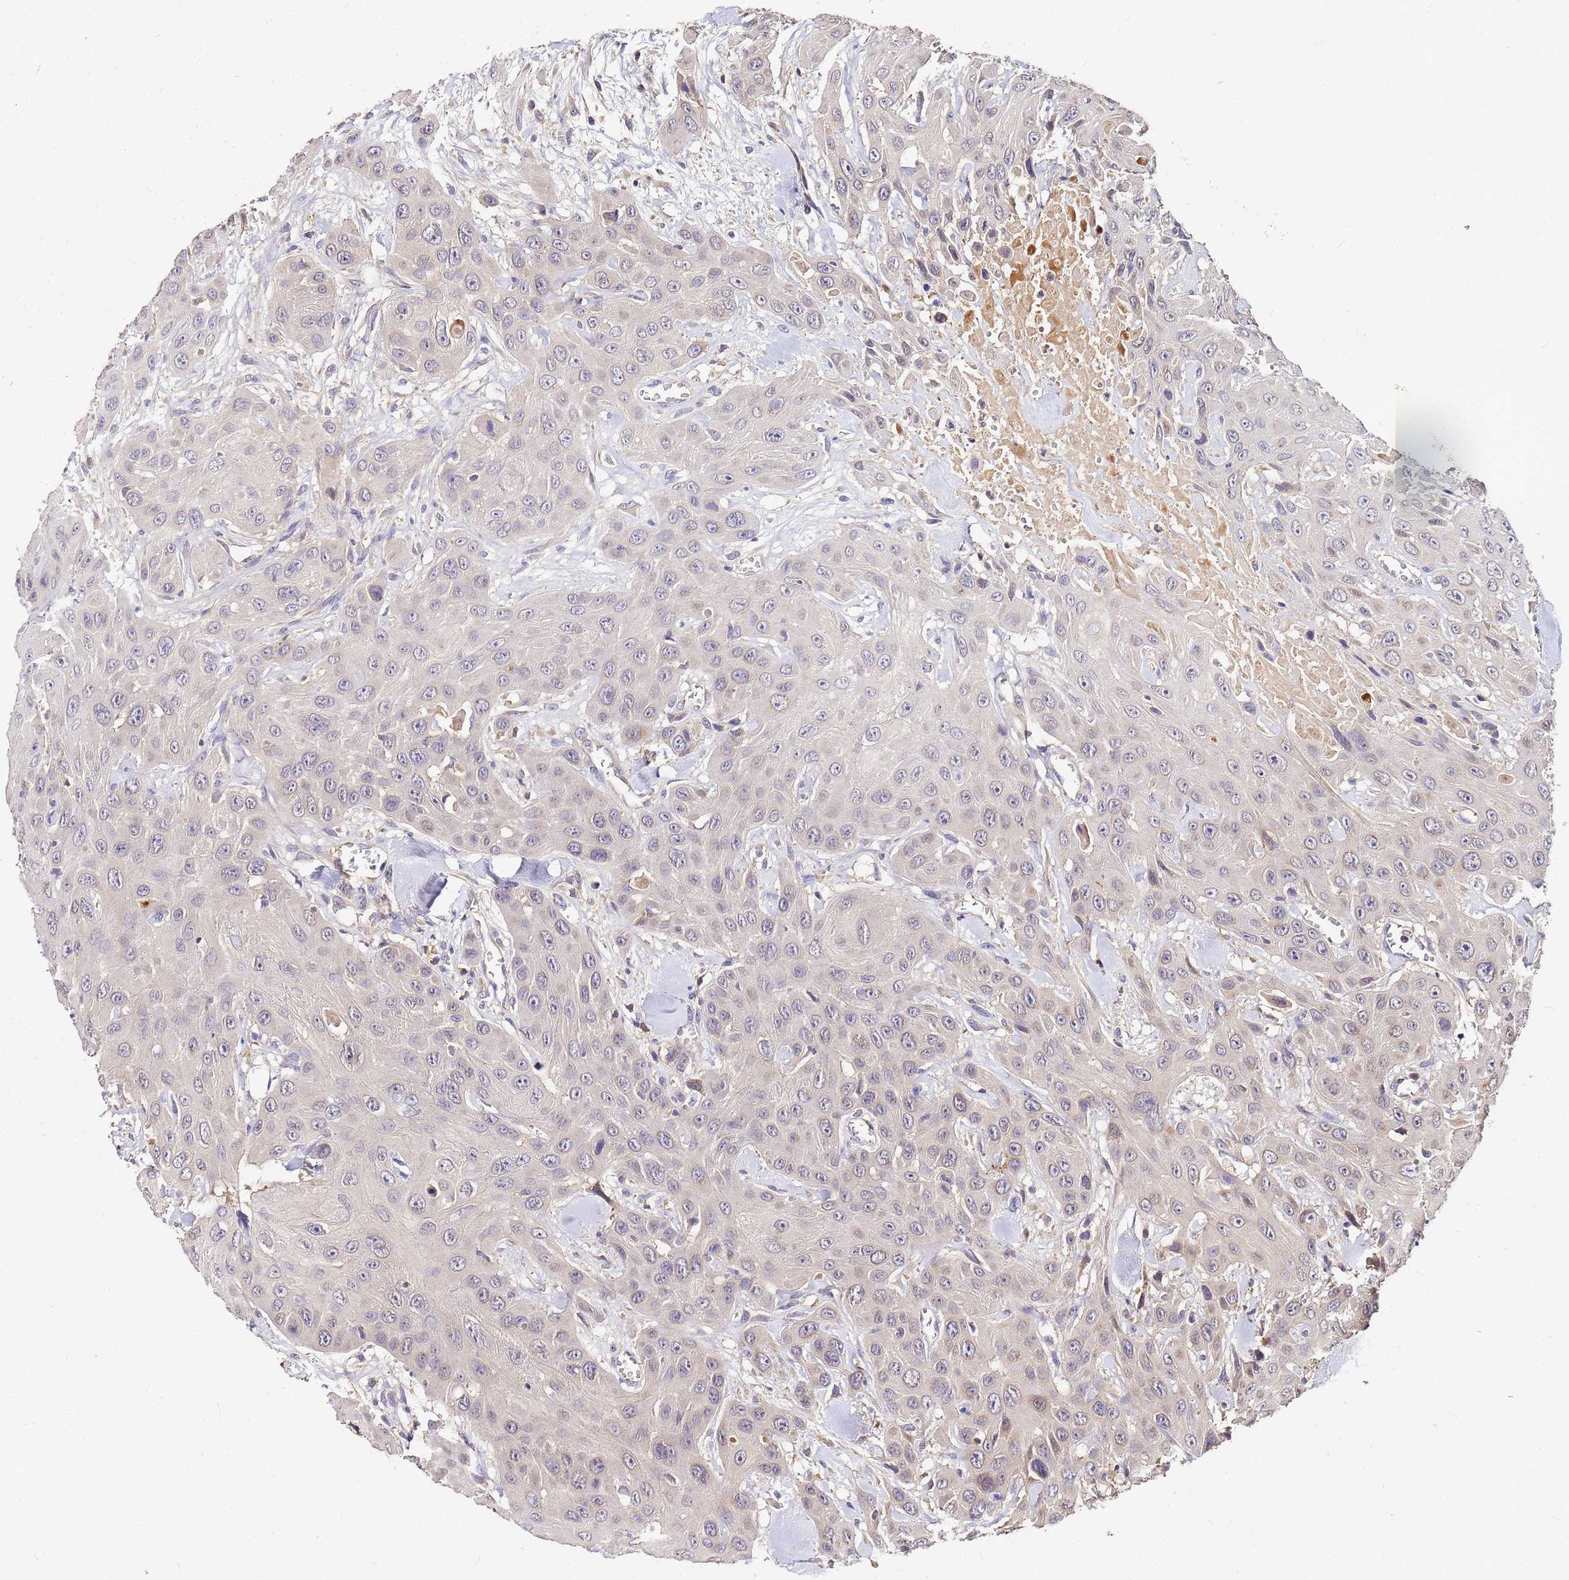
{"staining": {"intensity": "negative", "quantity": "none", "location": "none"}, "tissue": "head and neck cancer", "cell_type": "Tumor cells", "image_type": "cancer", "snomed": [{"axis": "morphology", "description": "Squamous cell carcinoma, NOS"}, {"axis": "topography", "description": "Head-Neck"}], "caption": "This is an IHC micrograph of human head and neck squamous cell carcinoma. There is no positivity in tumor cells.", "gene": "MTERF1", "patient": {"sex": "male", "age": 81}}